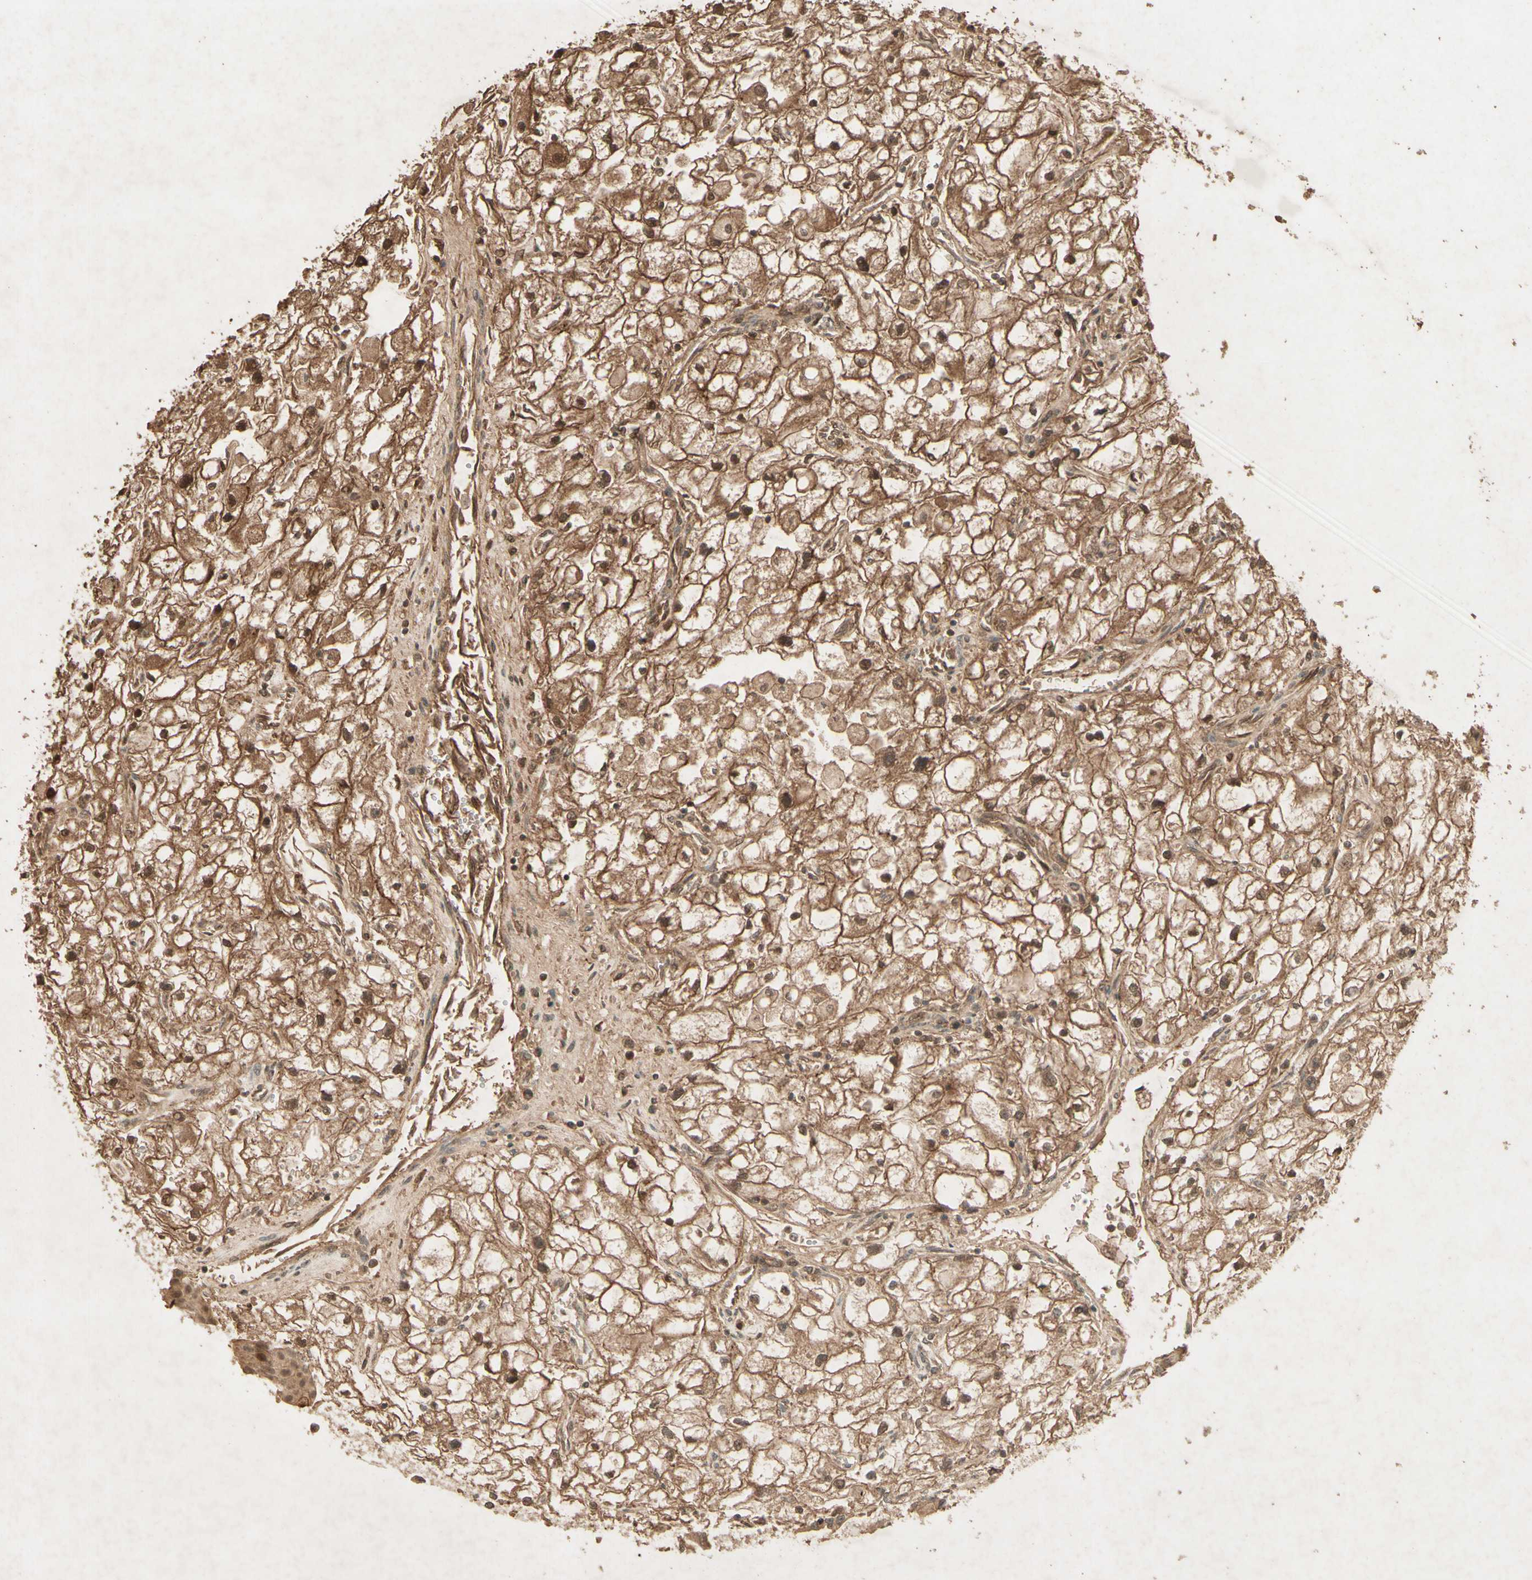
{"staining": {"intensity": "moderate", "quantity": ">75%", "location": "cytoplasmic/membranous,nuclear"}, "tissue": "renal cancer", "cell_type": "Tumor cells", "image_type": "cancer", "snomed": [{"axis": "morphology", "description": "Adenocarcinoma, NOS"}, {"axis": "topography", "description": "Kidney"}], "caption": "Human adenocarcinoma (renal) stained with a protein marker displays moderate staining in tumor cells.", "gene": "SMAD9", "patient": {"sex": "female", "age": 70}}